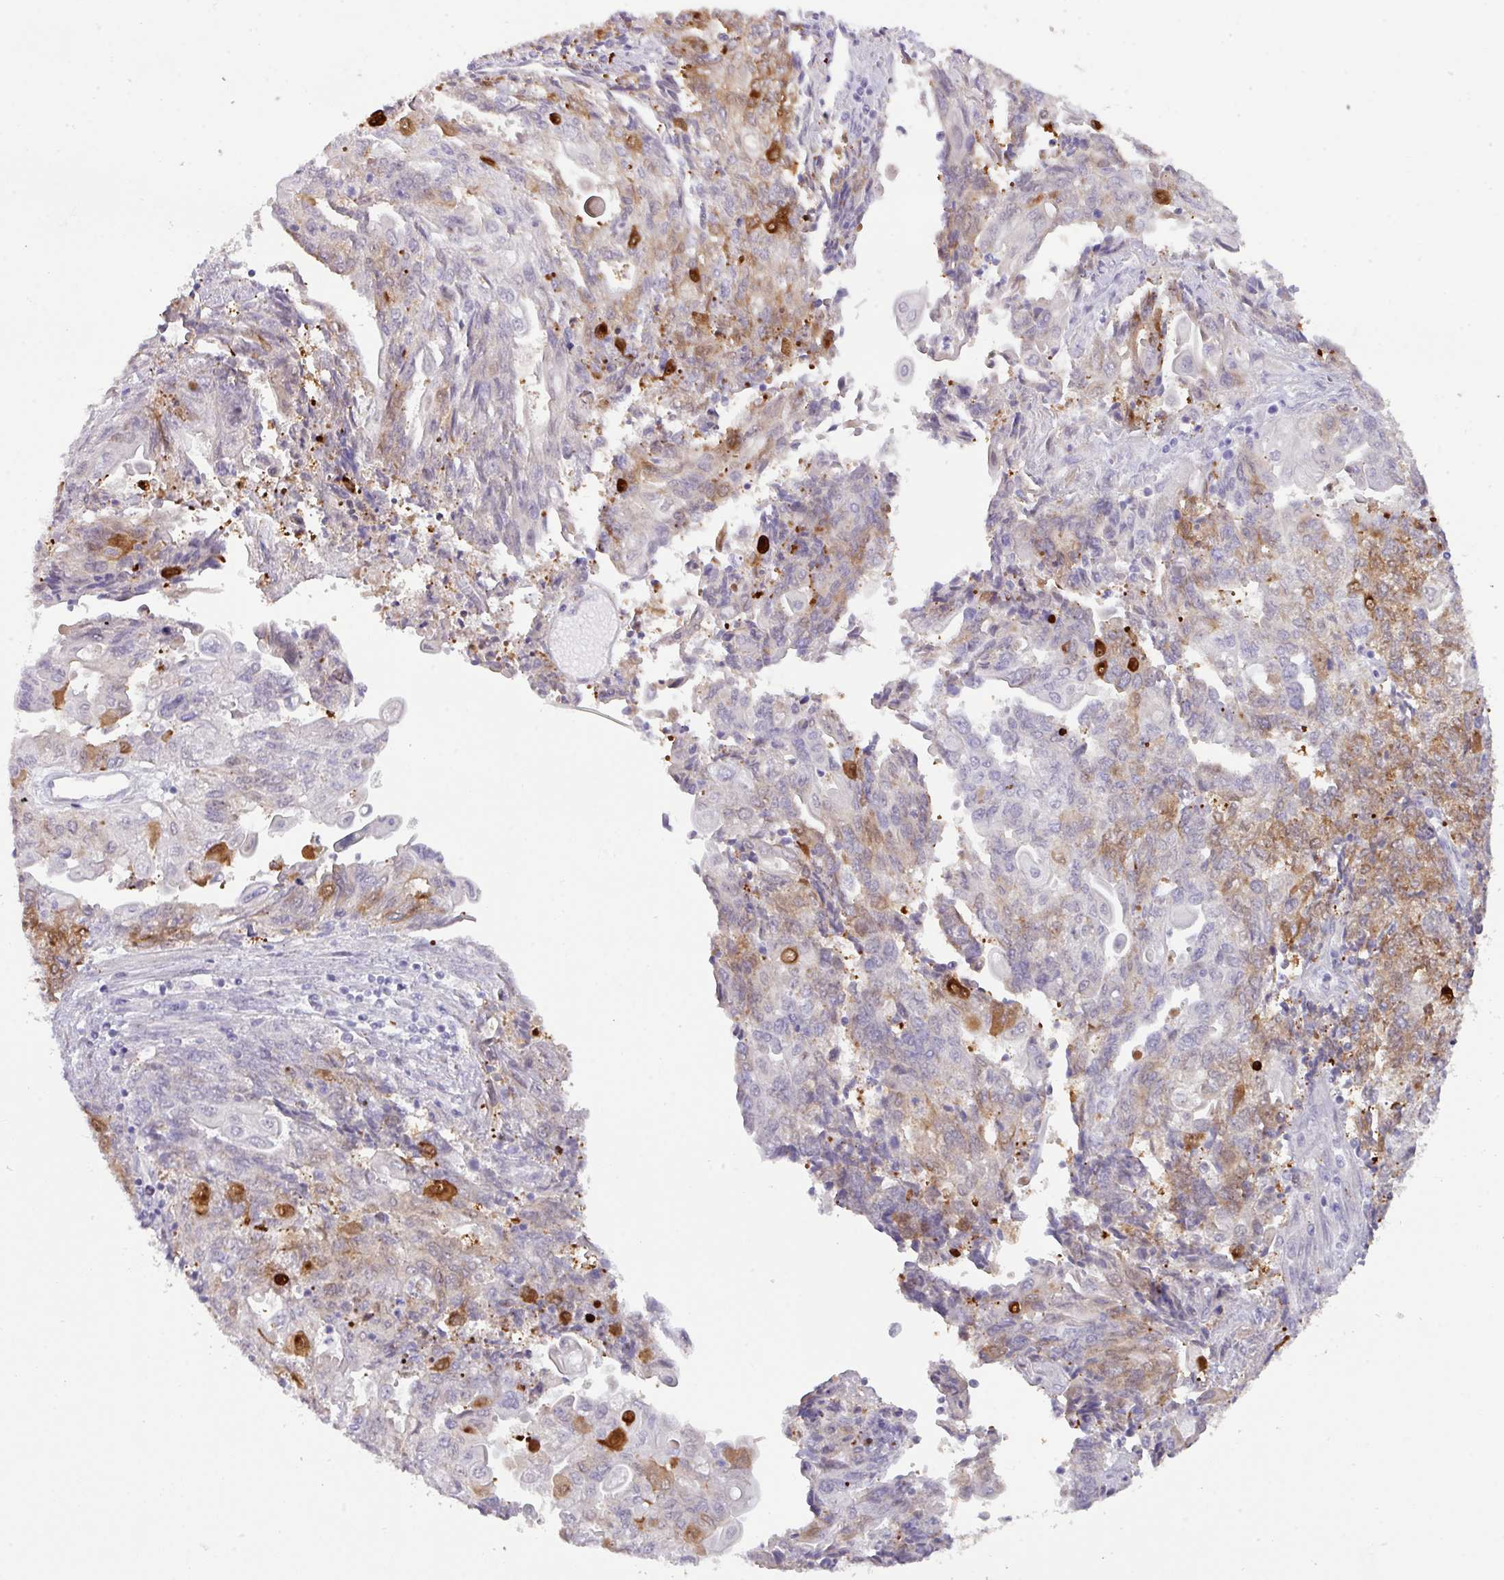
{"staining": {"intensity": "moderate", "quantity": "<25%", "location": "cytoplasmic/membranous"}, "tissue": "endometrial cancer", "cell_type": "Tumor cells", "image_type": "cancer", "snomed": [{"axis": "morphology", "description": "Adenocarcinoma, NOS"}, {"axis": "topography", "description": "Endometrium"}], "caption": "This is an image of immunohistochemistry staining of endometrial cancer (adenocarcinoma), which shows moderate staining in the cytoplasmic/membranous of tumor cells.", "gene": "ANKRD13B", "patient": {"sex": "female", "age": 54}}